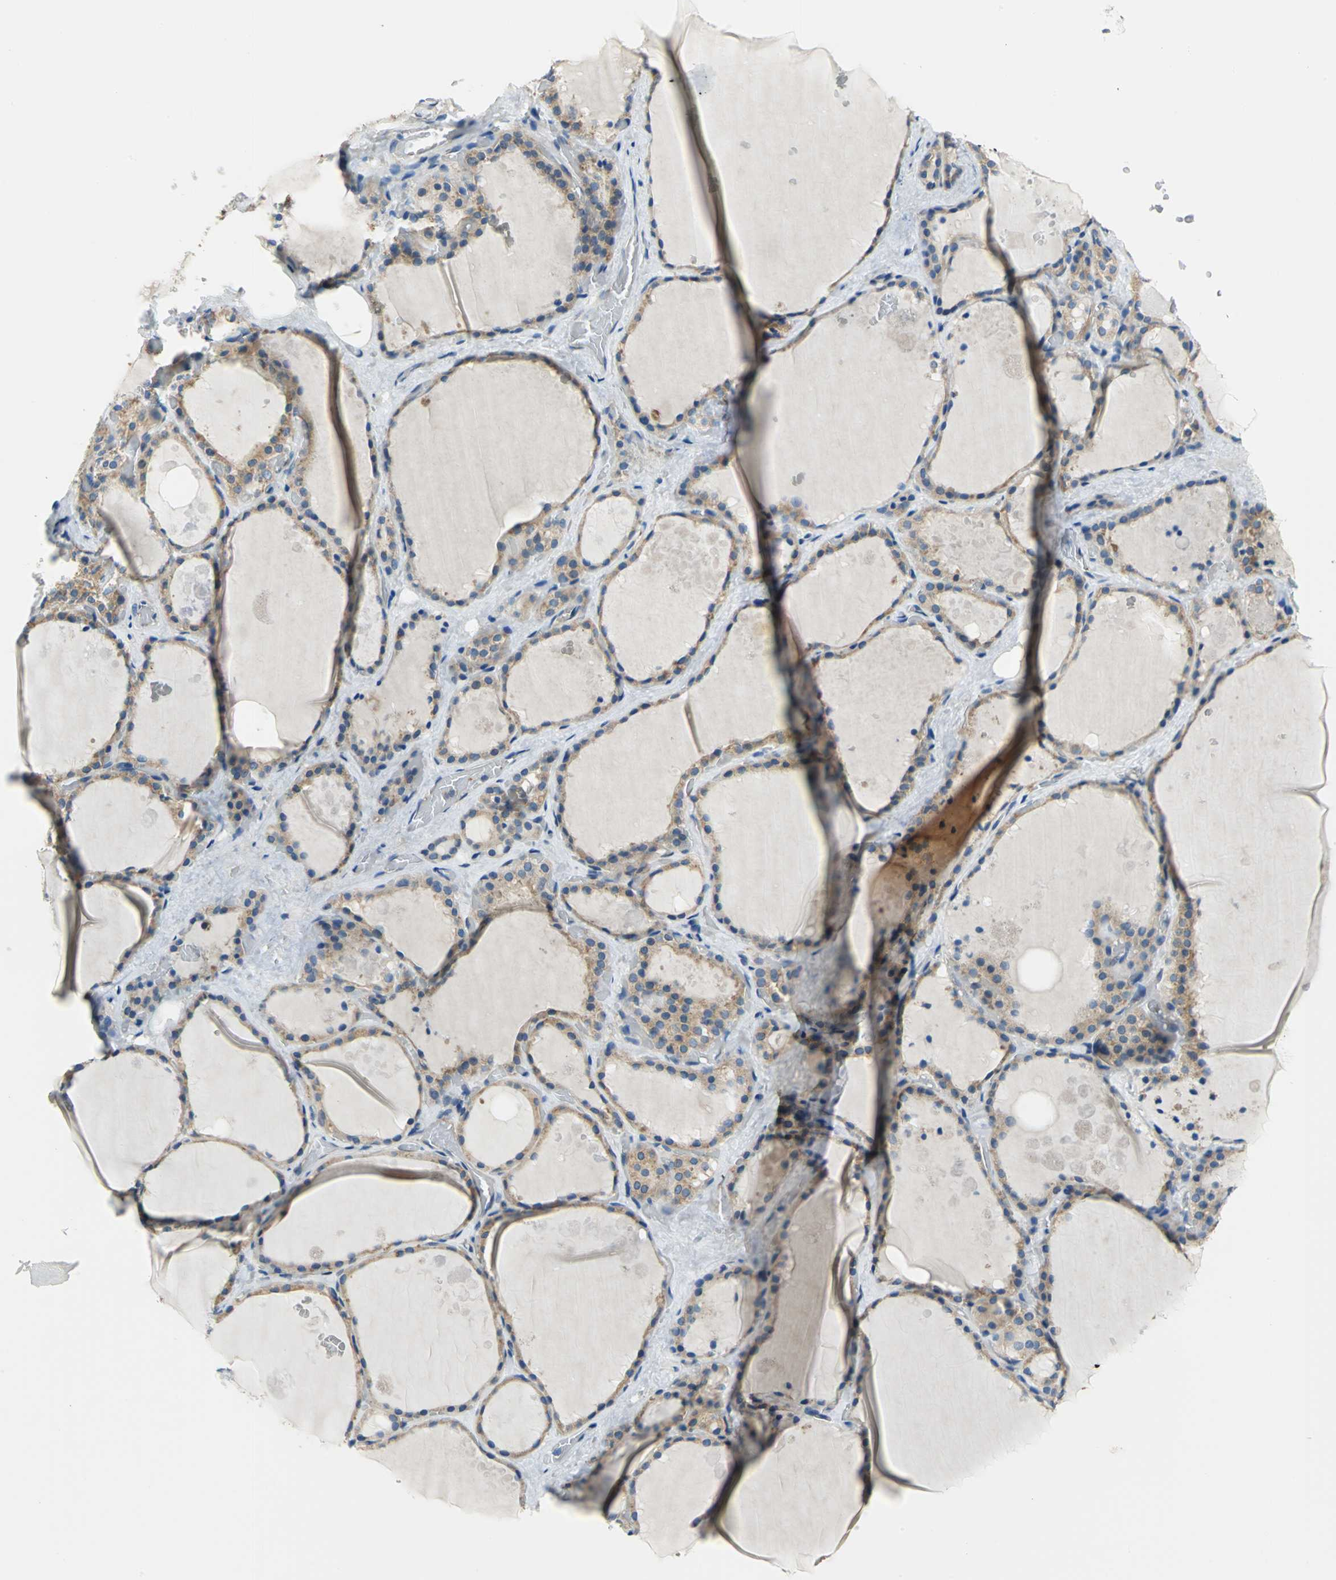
{"staining": {"intensity": "moderate", "quantity": ">75%", "location": "cytoplasmic/membranous"}, "tissue": "thyroid gland", "cell_type": "Glandular cells", "image_type": "normal", "snomed": [{"axis": "morphology", "description": "Normal tissue, NOS"}, {"axis": "topography", "description": "Thyroid gland"}], "caption": "This is a histology image of immunohistochemistry staining of normal thyroid gland, which shows moderate expression in the cytoplasmic/membranous of glandular cells.", "gene": "TRIM25", "patient": {"sex": "male", "age": 61}}